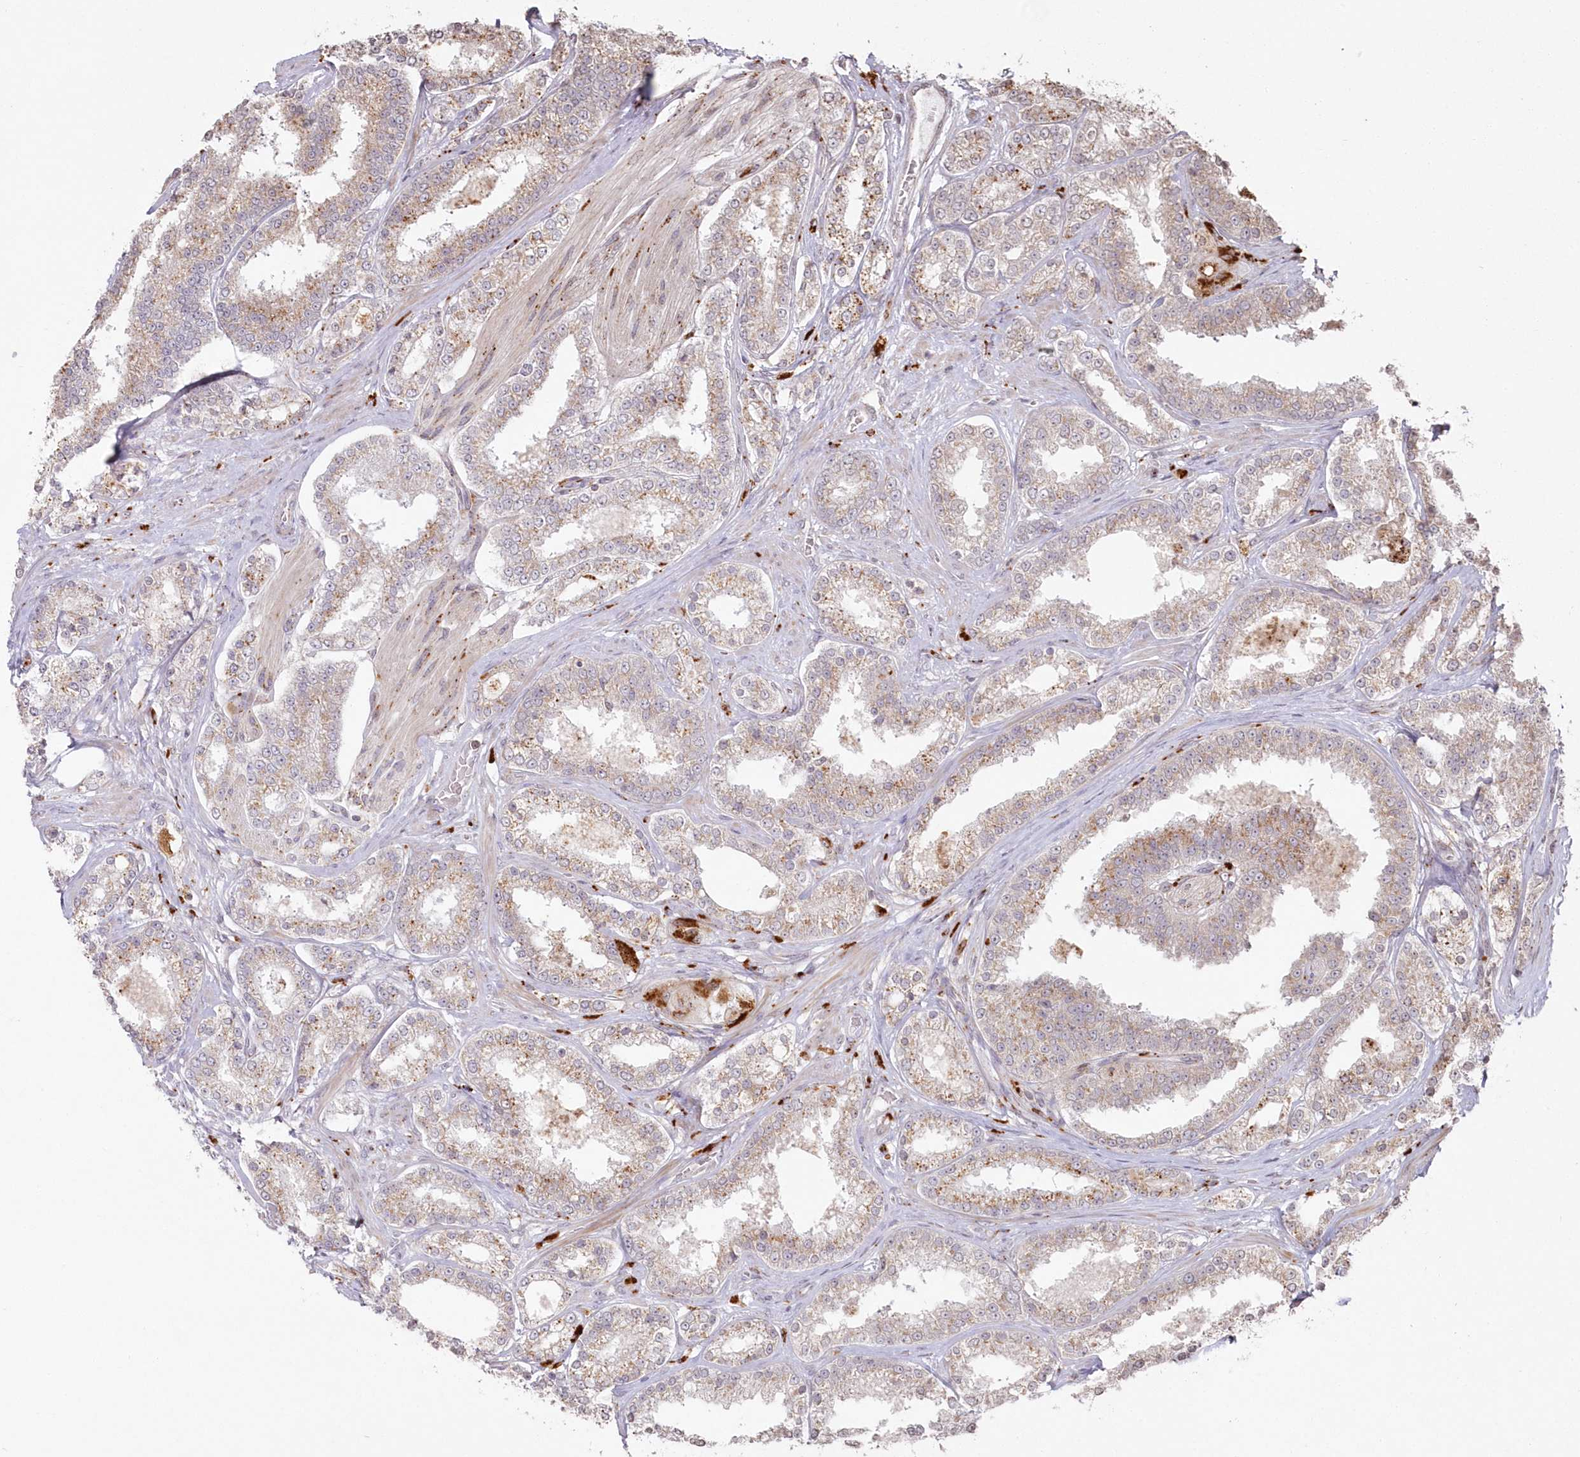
{"staining": {"intensity": "weak", "quantity": ">75%", "location": "cytoplasmic/membranous"}, "tissue": "prostate cancer", "cell_type": "Tumor cells", "image_type": "cancer", "snomed": [{"axis": "morphology", "description": "Normal tissue, NOS"}, {"axis": "morphology", "description": "Adenocarcinoma, High grade"}, {"axis": "topography", "description": "Prostate"}], "caption": "Tumor cells exhibit low levels of weak cytoplasmic/membranous positivity in about >75% of cells in prostate cancer (high-grade adenocarcinoma). The protein is shown in brown color, while the nuclei are stained blue.", "gene": "ARSB", "patient": {"sex": "male", "age": 83}}